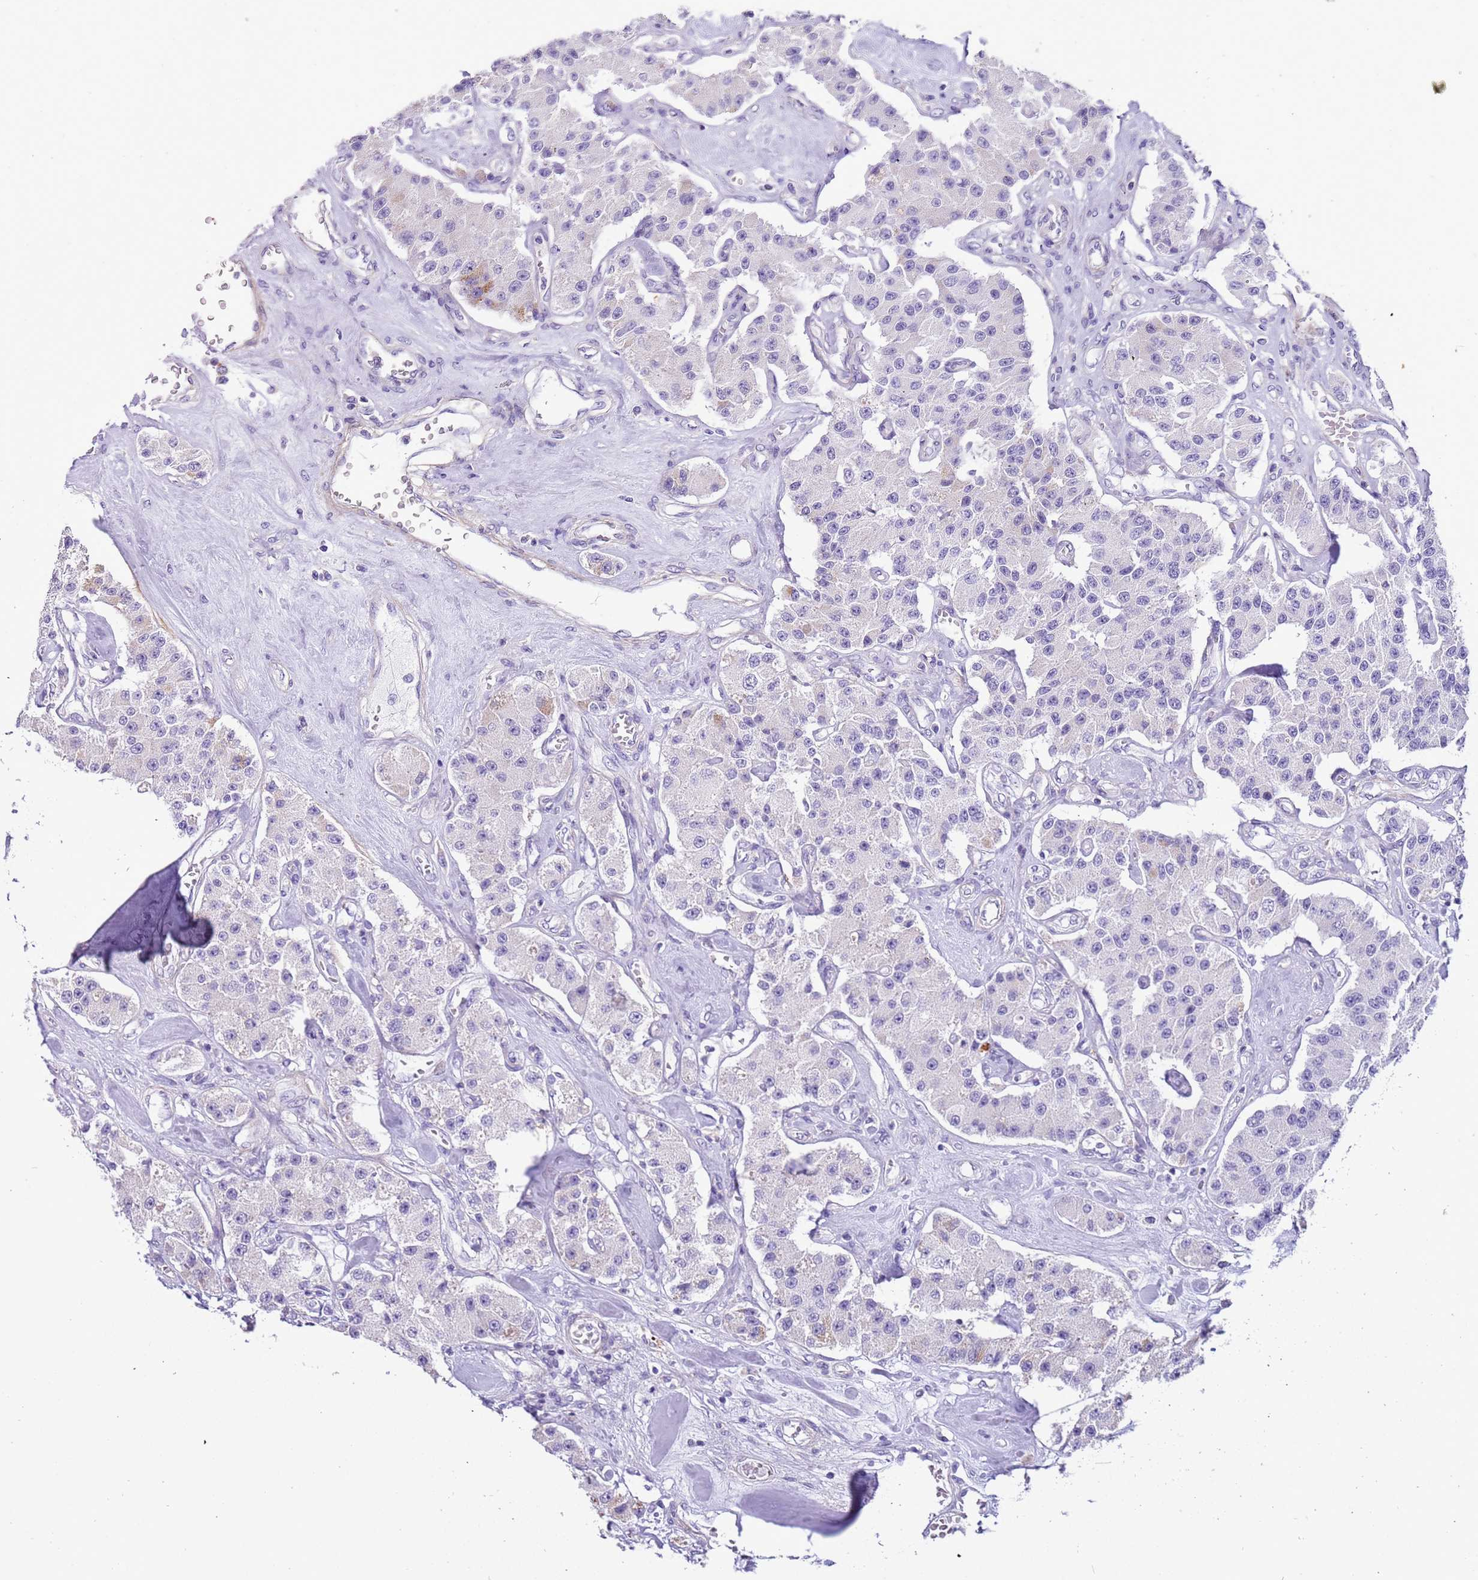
{"staining": {"intensity": "weak", "quantity": "<25%", "location": "cytoplasmic/membranous"}, "tissue": "carcinoid", "cell_type": "Tumor cells", "image_type": "cancer", "snomed": [{"axis": "morphology", "description": "Carcinoid, malignant, NOS"}, {"axis": "topography", "description": "Pancreas"}], "caption": "Tumor cells show no significant staining in carcinoid.", "gene": "PCGF2", "patient": {"sex": "male", "age": 41}}